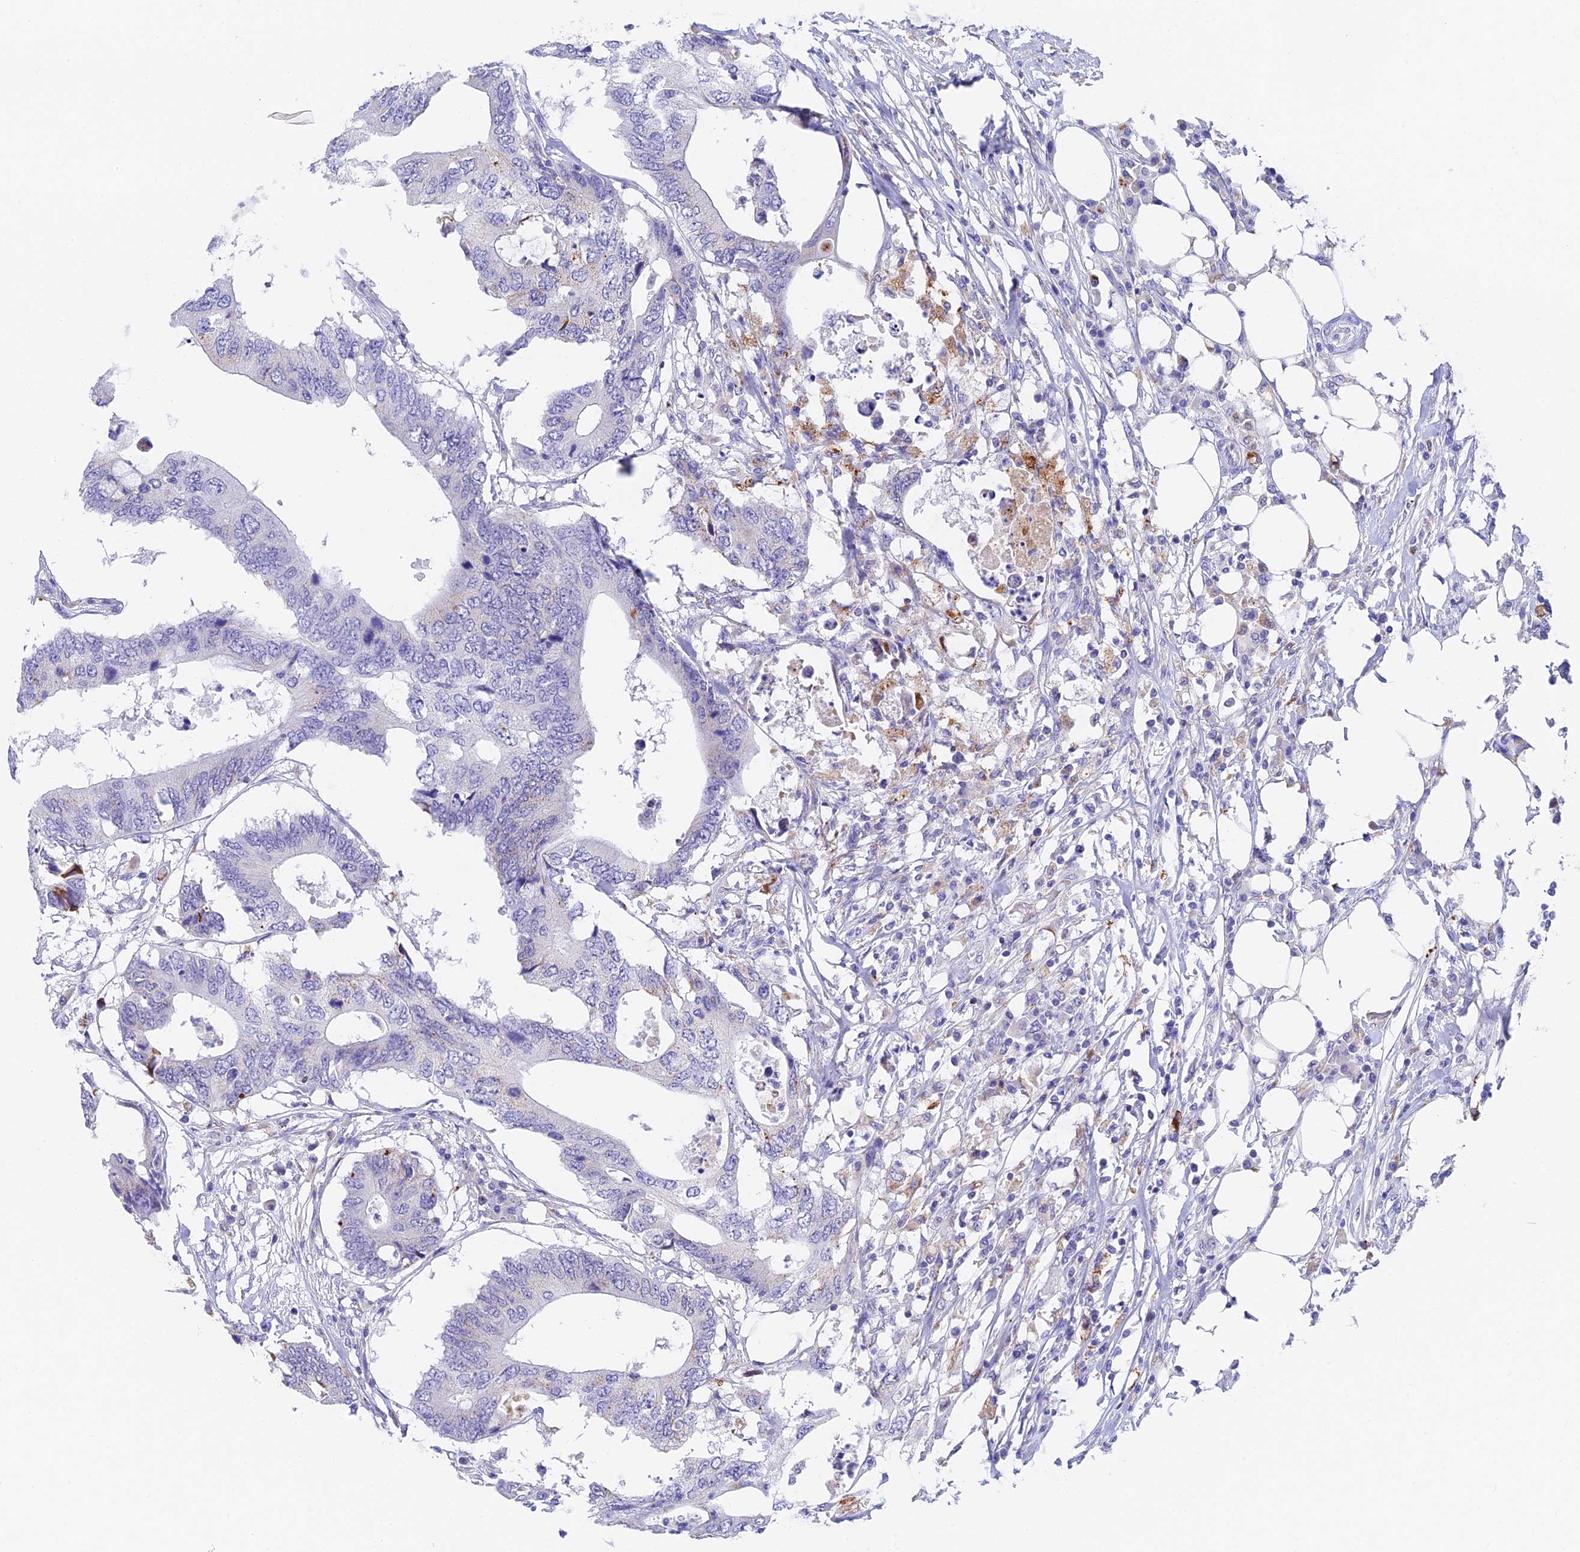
{"staining": {"intensity": "negative", "quantity": "none", "location": "none"}, "tissue": "colorectal cancer", "cell_type": "Tumor cells", "image_type": "cancer", "snomed": [{"axis": "morphology", "description": "Adenocarcinoma, NOS"}, {"axis": "topography", "description": "Colon"}], "caption": "Colorectal cancer (adenocarcinoma) was stained to show a protein in brown. There is no significant staining in tumor cells. (DAB immunohistochemistry (IHC) with hematoxylin counter stain).", "gene": "ADAMTS13", "patient": {"sex": "male", "age": 71}}